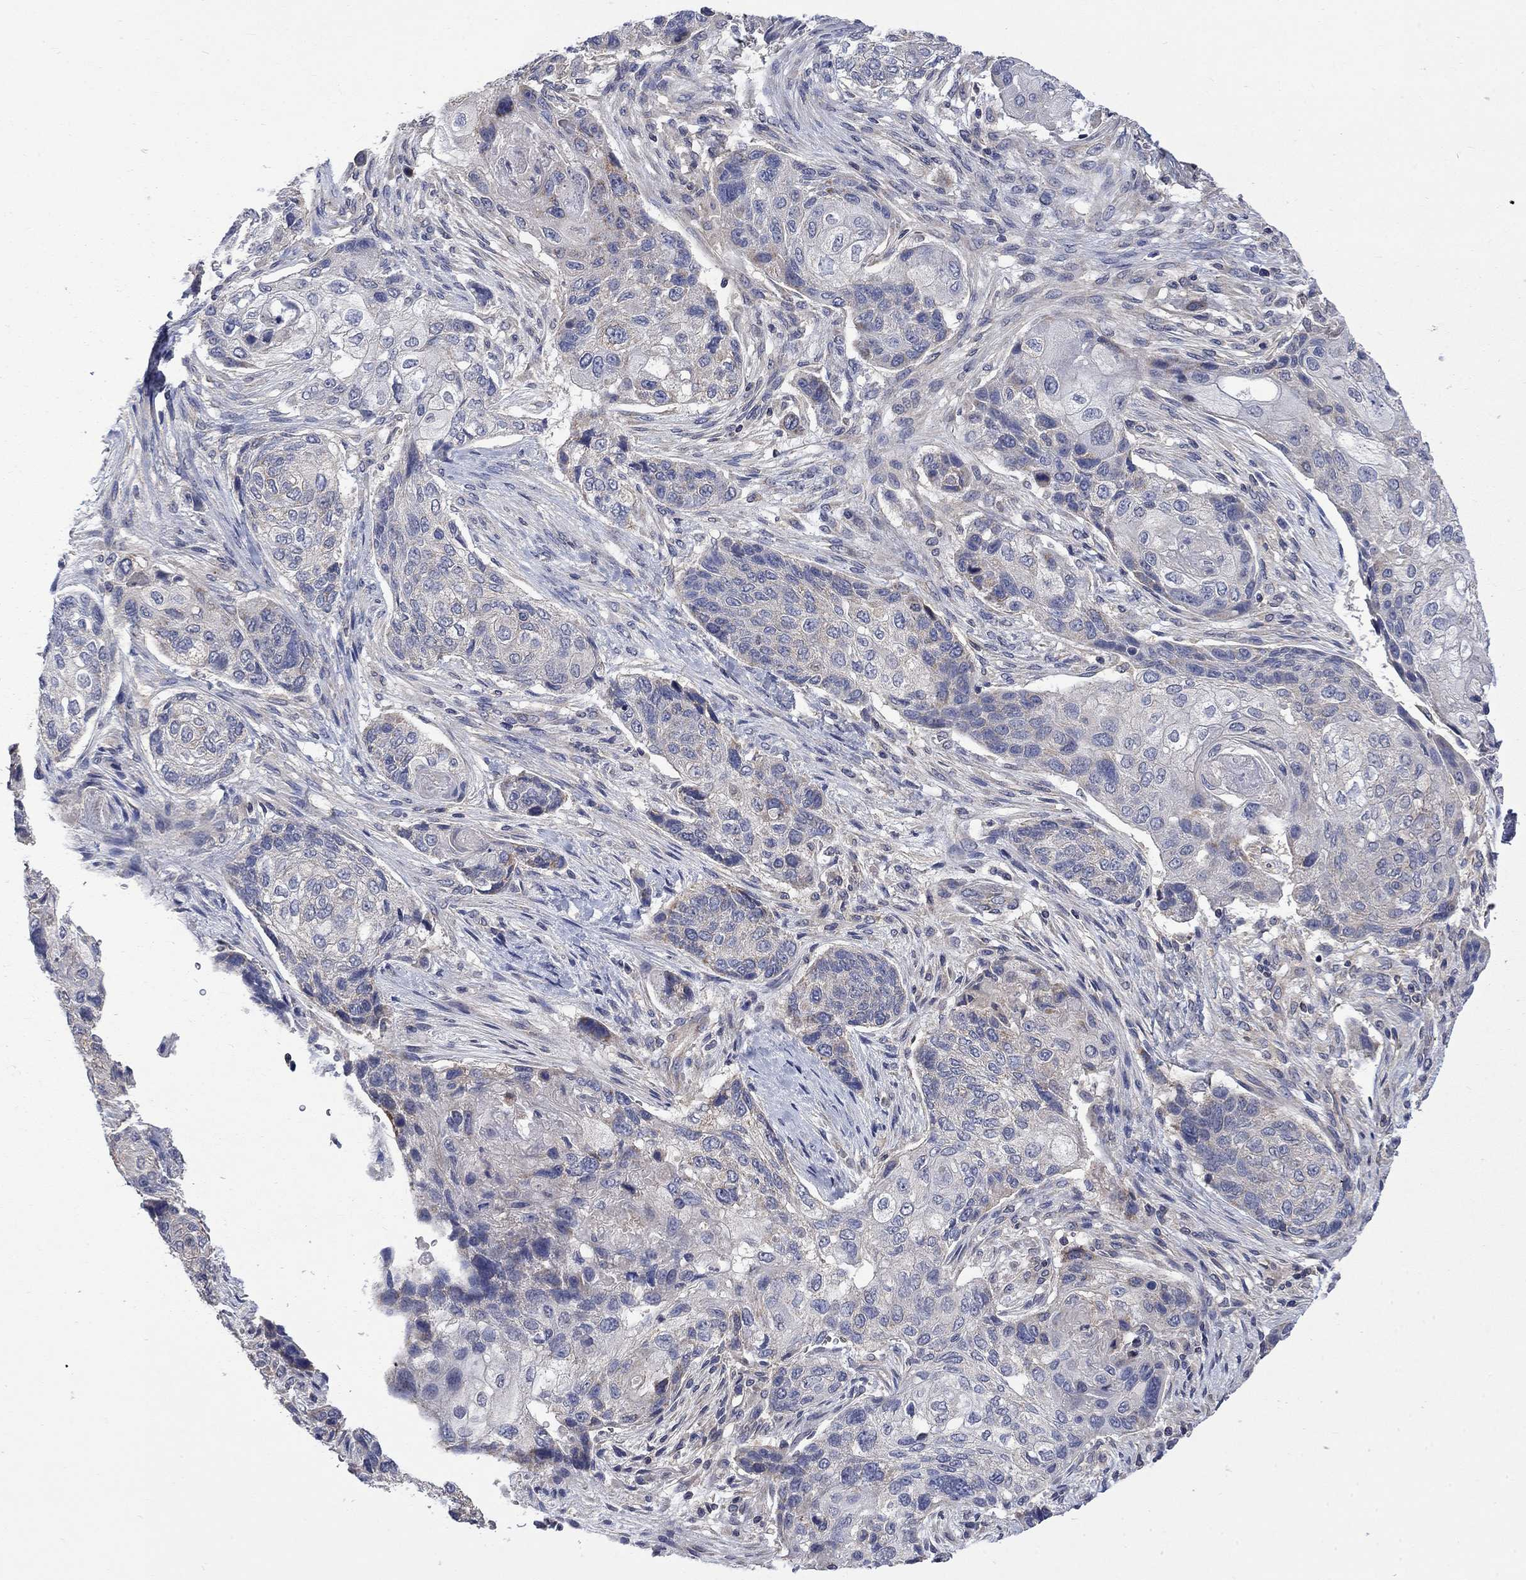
{"staining": {"intensity": "negative", "quantity": "none", "location": "none"}, "tissue": "lung cancer", "cell_type": "Tumor cells", "image_type": "cancer", "snomed": [{"axis": "morphology", "description": "Normal tissue, NOS"}, {"axis": "morphology", "description": "Squamous cell carcinoma, NOS"}, {"axis": "topography", "description": "Bronchus"}, {"axis": "topography", "description": "Lung"}], "caption": "An image of human lung cancer (squamous cell carcinoma) is negative for staining in tumor cells.", "gene": "HSPA12A", "patient": {"sex": "male", "age": 69}}